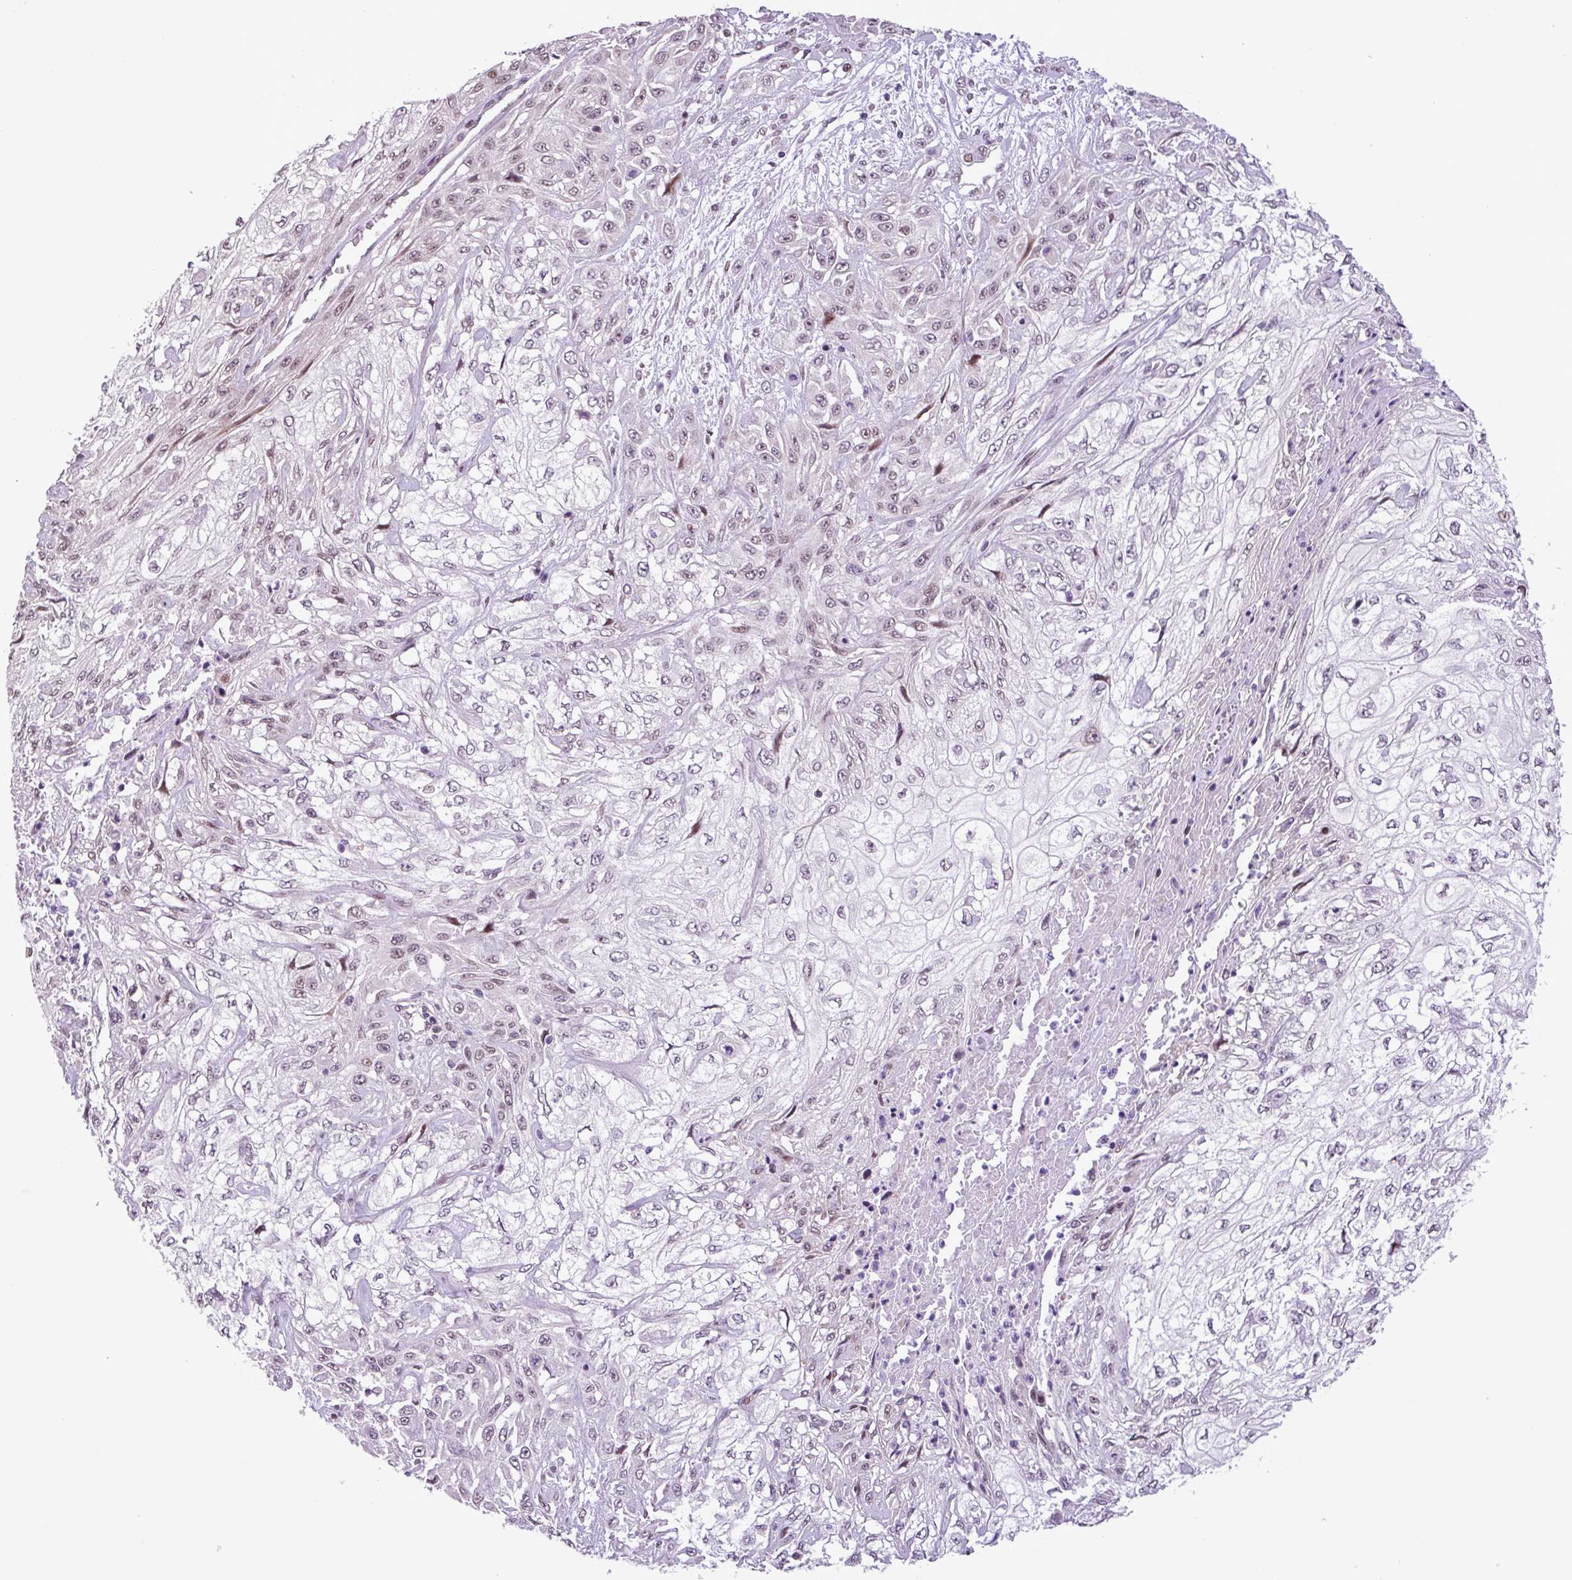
{"staining": {"intensity": "weak", "quantity": "<25%", "location": "nuclear"}, "tissue": "skin cancer", "cell_type": "Tumor cells", "image_type": "cancer", "snomed": [{"axis": "morphology", "description": "Squamous cell carcinoma, NOS"}, {"axis": "morphology", "description": "Squamous cell carcinoma, metastatic, NOS"}, {"axis": "topography", "description": "Skin"}, {"axis": "topography", "description": "Lymph node"}], "caption": "A high-resolution photomicrograph shows IHC staining of skin metastatic squamous cell carcinoma, which displays no significant positivity in tumor cells. The staining was performed using DAB to visualize the protein expression in brown, while the nuclei were stained in blue with hematoxylin (Magnification: 20x).", "gene": "ZNF354A", "patient": {"sex": "male", "age": 75}}